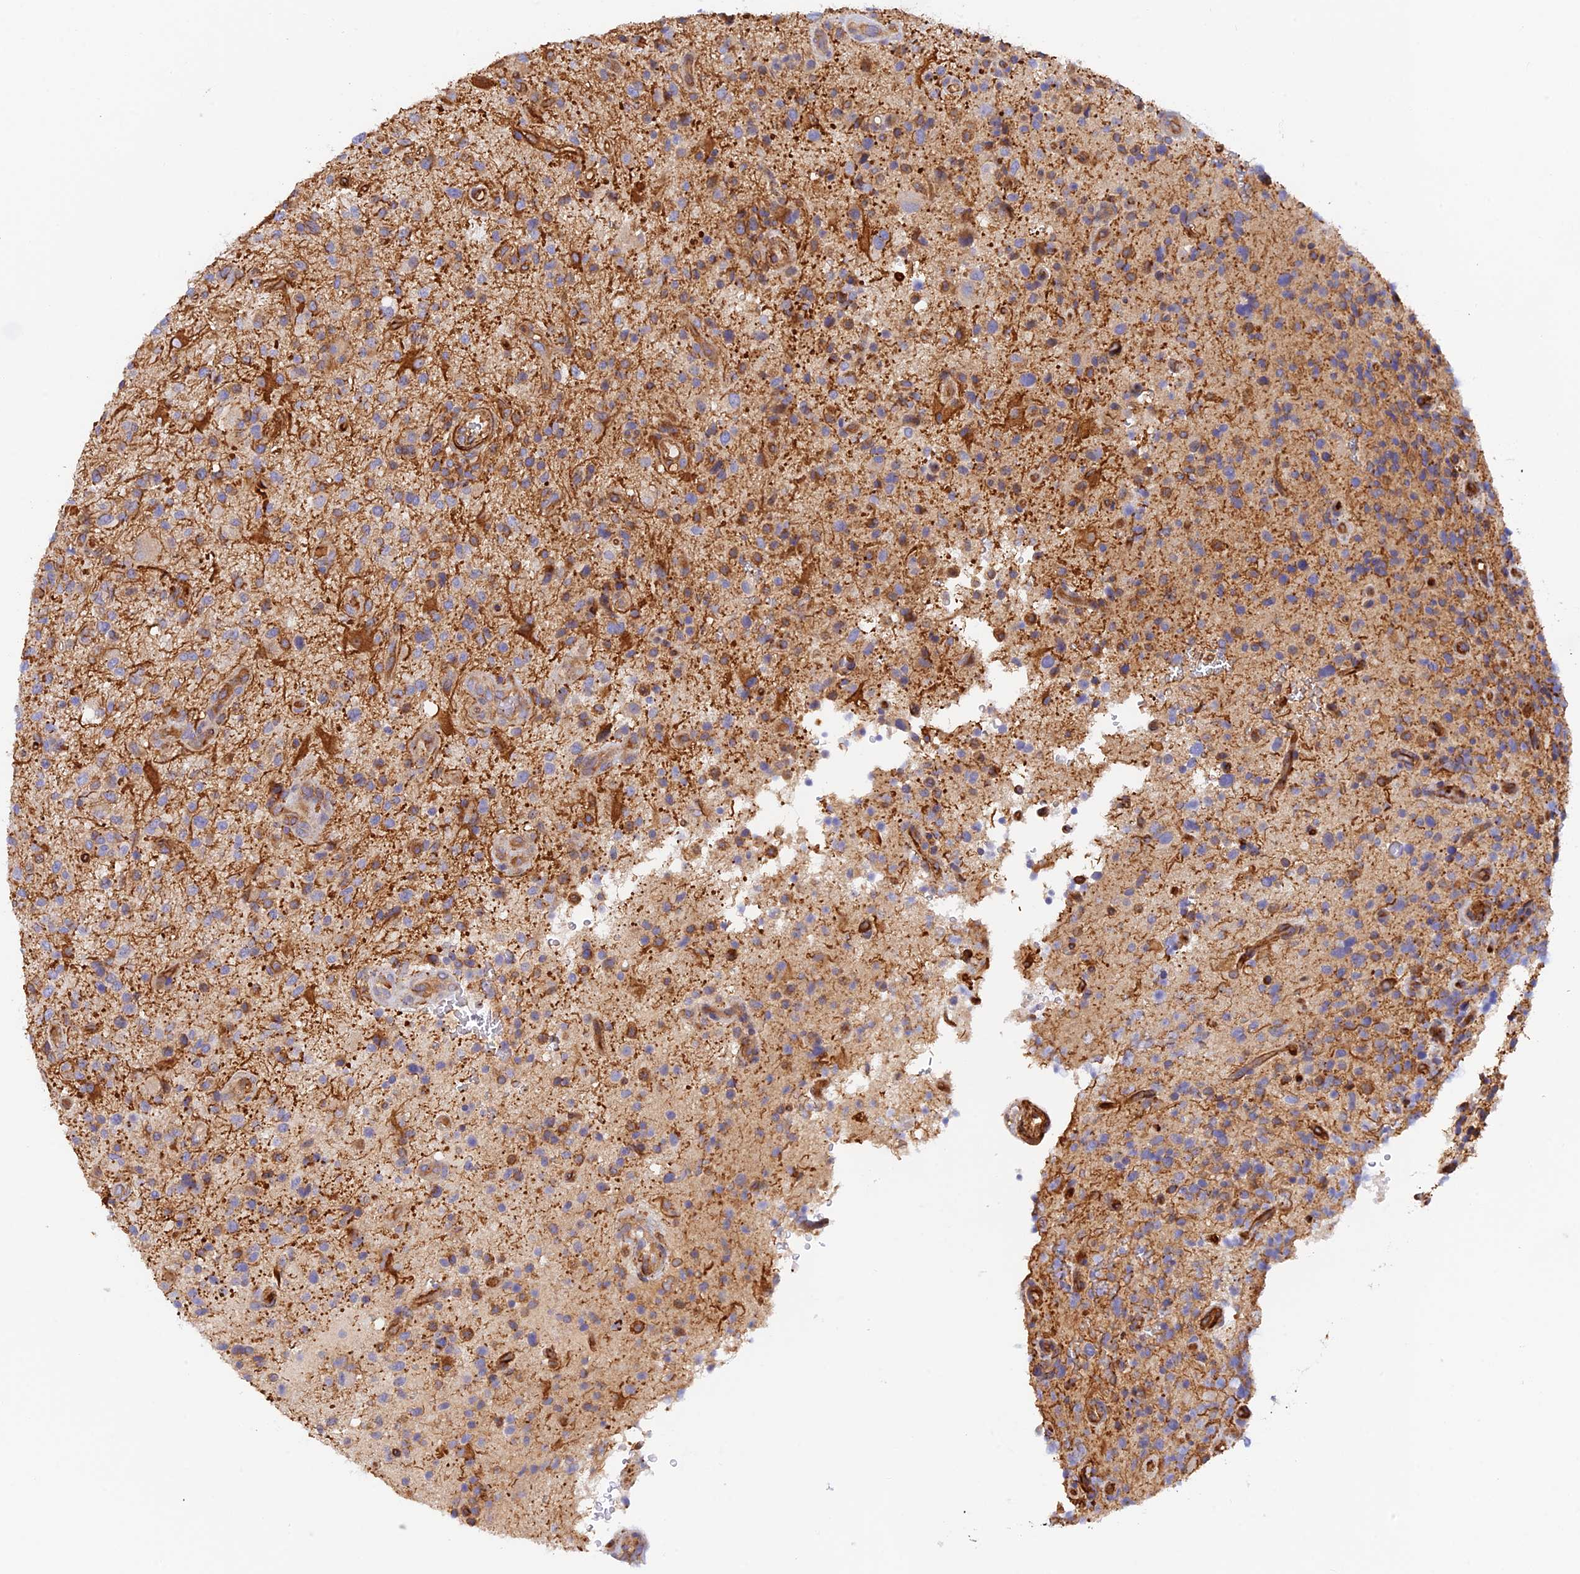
{"staining": {"intensity": "moderate", "quantity": "<25%", "location": "cytoplasmic/membranous"}, "tissue": "glioma", "cell_type": "Tumor cells", "image_type": "cancer", "snomed": [{"axis": "morphology", "description": "Glioma, malignant, High grade"}, {"axis": "topography", "description": "Brain"}], "caption": "High-power microscopy captured an immunohistochemistry micrograph of high-grade glioma (malignant), revealing moderate cytoplasmic/membranous positivity in approximately <25% of tumor cells. (Brightfield microscopy of DAB IHC at high magnification).", "gene": "MYO9A", "patient": {"sex": "male", "age": 47}}